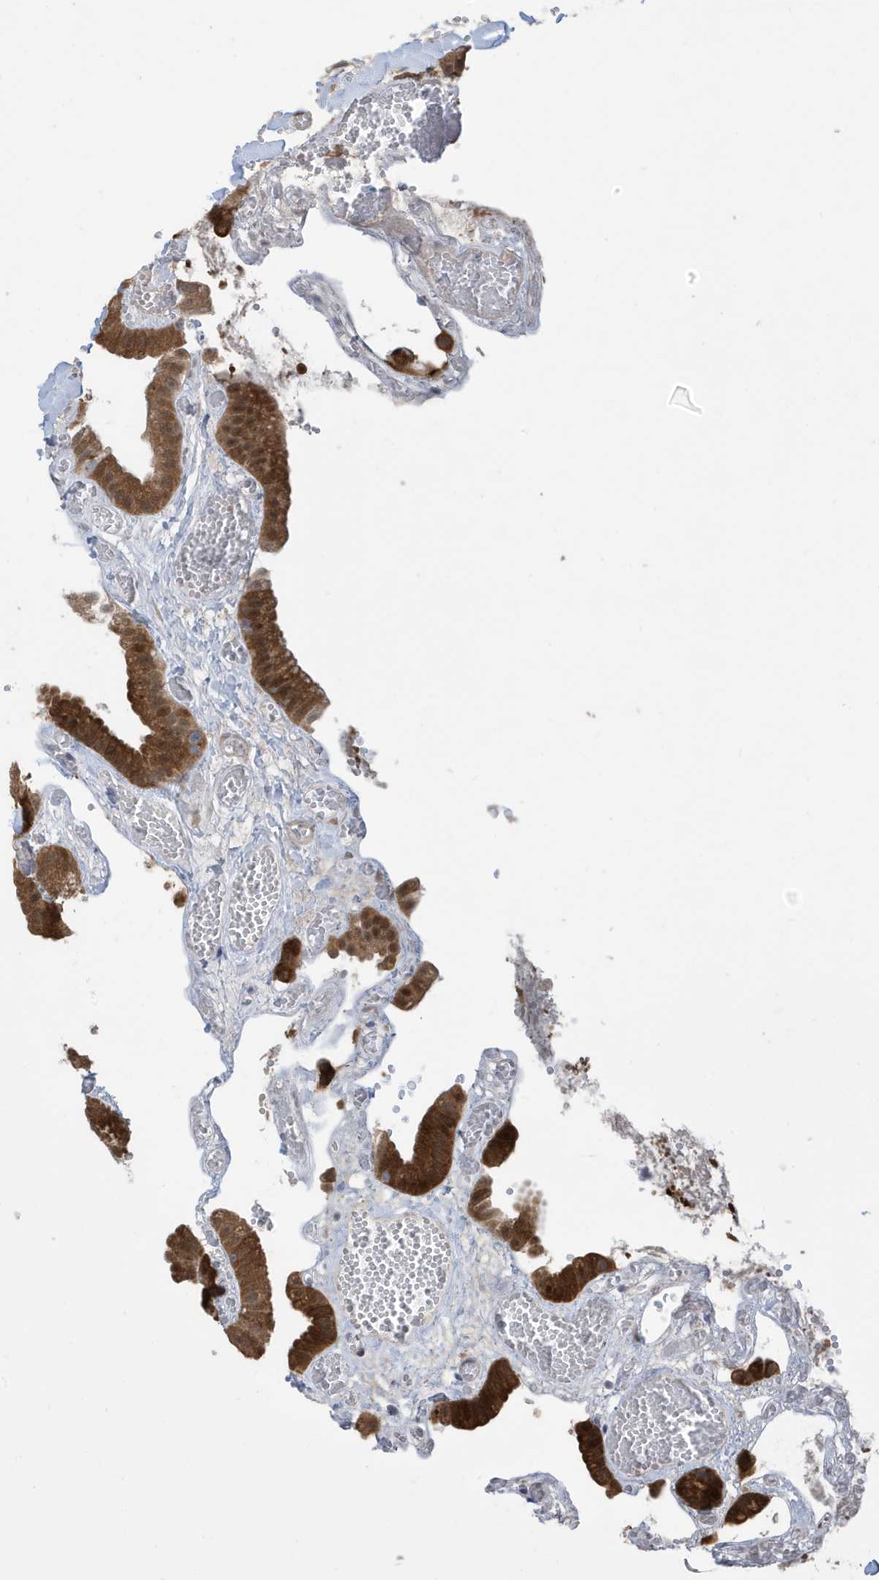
{"staining": {"intensity": "strong", "quantity": ">75%", "location": "cytoplasmic/membranous"}, "tissue": "gallbladder", "cell_type": "Glandular cells", "image_type": "normal", "snomed": [{"axis": "morphology", "description": "Normal tissue, NOS"}, {"axis": "topography", "description": "Gallbladder"}], "caption": "Immunohistochemical staining of benign human gallbladder displays high levels of strong cytoplasmic/membranous positivity in approximately >75% of glandular cells. The staining was performed using DAB, with brown indicating positive protein expression. Nuclei are stained blue with hematoxylin.", "gene": "UBQLN1", "patient": {"sex": "female", "age": 64}}